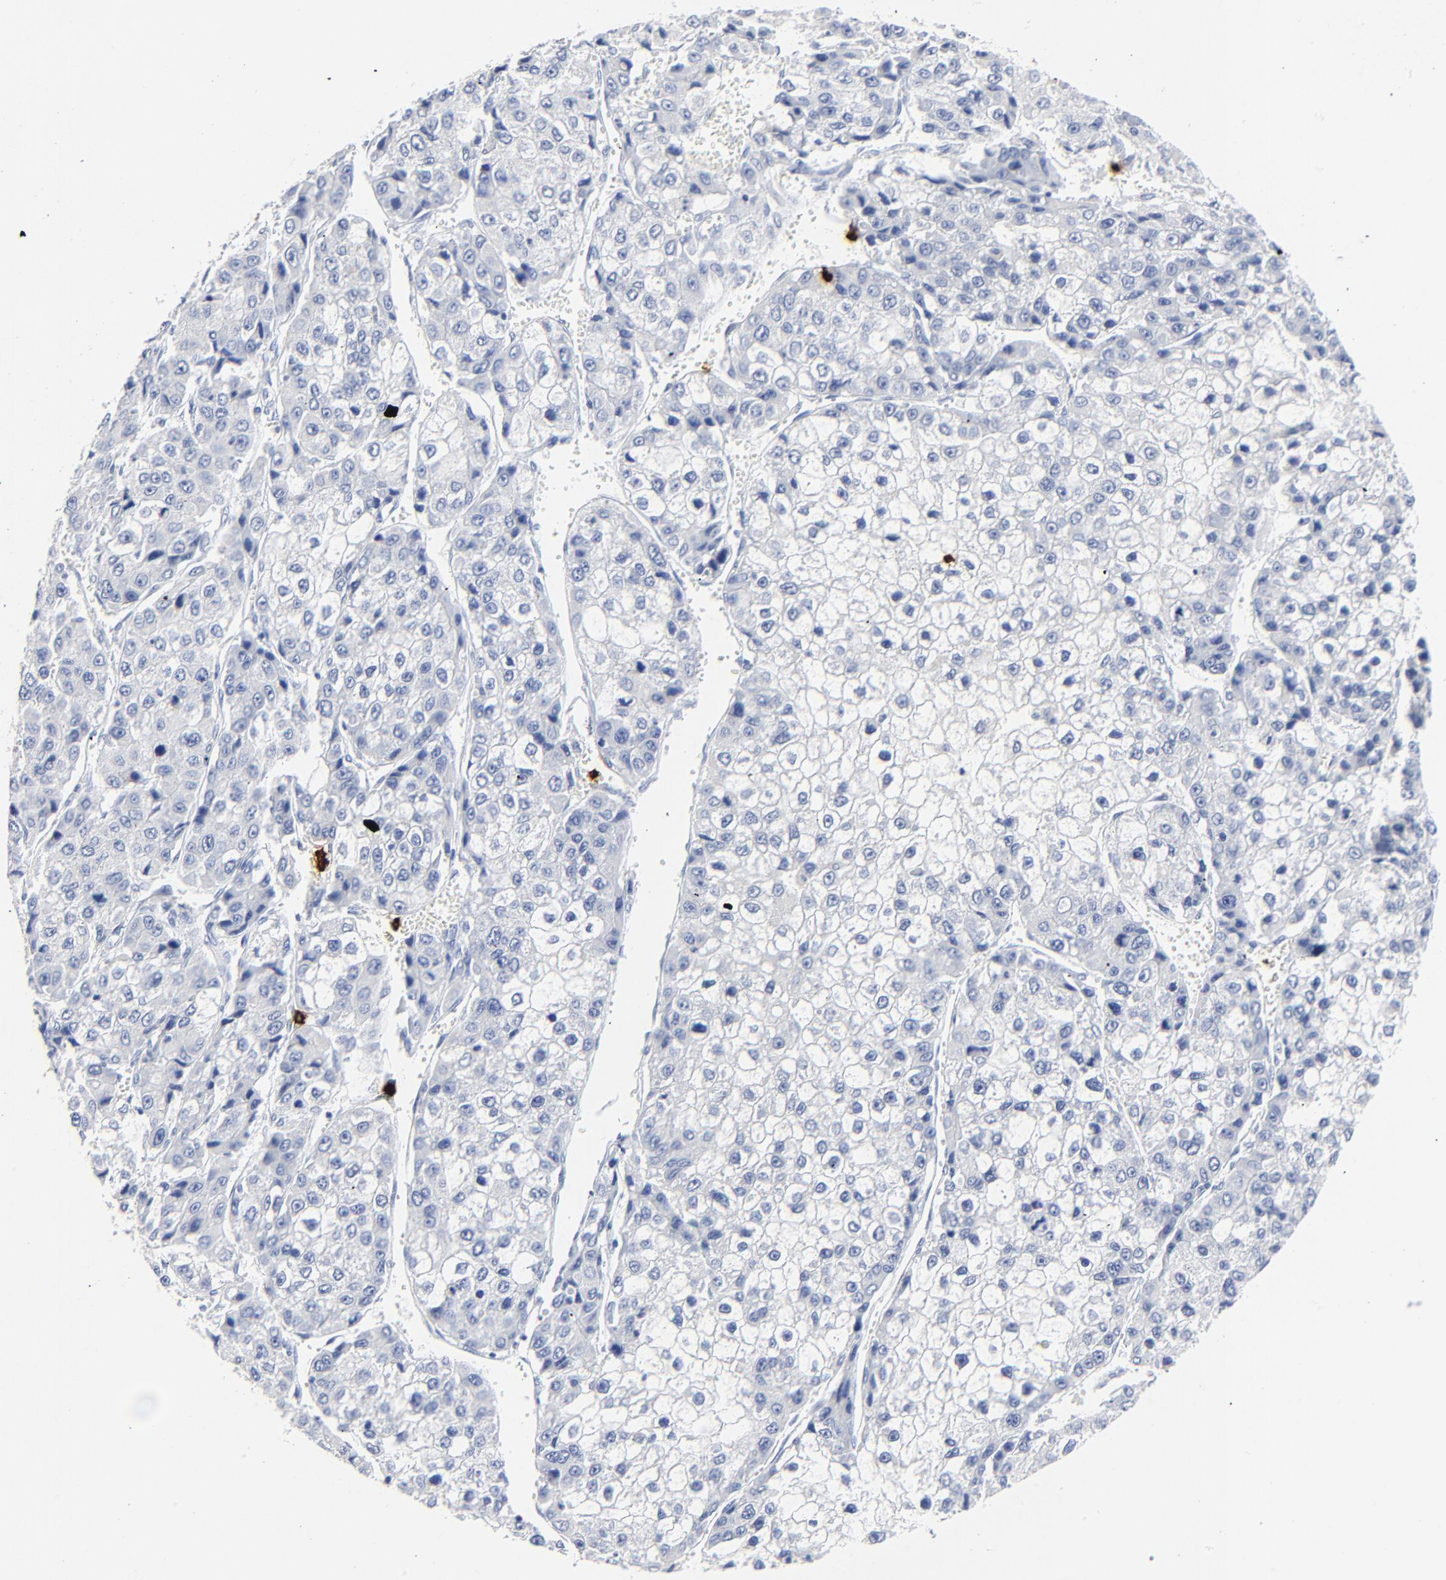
{"staining": {"intensity": "negative", "quantity": "none", "location": "none"}, "tissue": "liver cancer", "cell_type": "Tumor cells", "image_type": "cancer", "snomed": [{"axis": "morphology", "description": "Carcinoma, Hepatocellular, NOS"}, {"axis": "topography", "description": "Liver"}], "caption": "Human liver hepatocellular carcinoma stained for a protein using immunohistochemistry shows no expression in tumor cells.", "gene": "LCN2", "patient": {"sex": "female", "age": 66}}